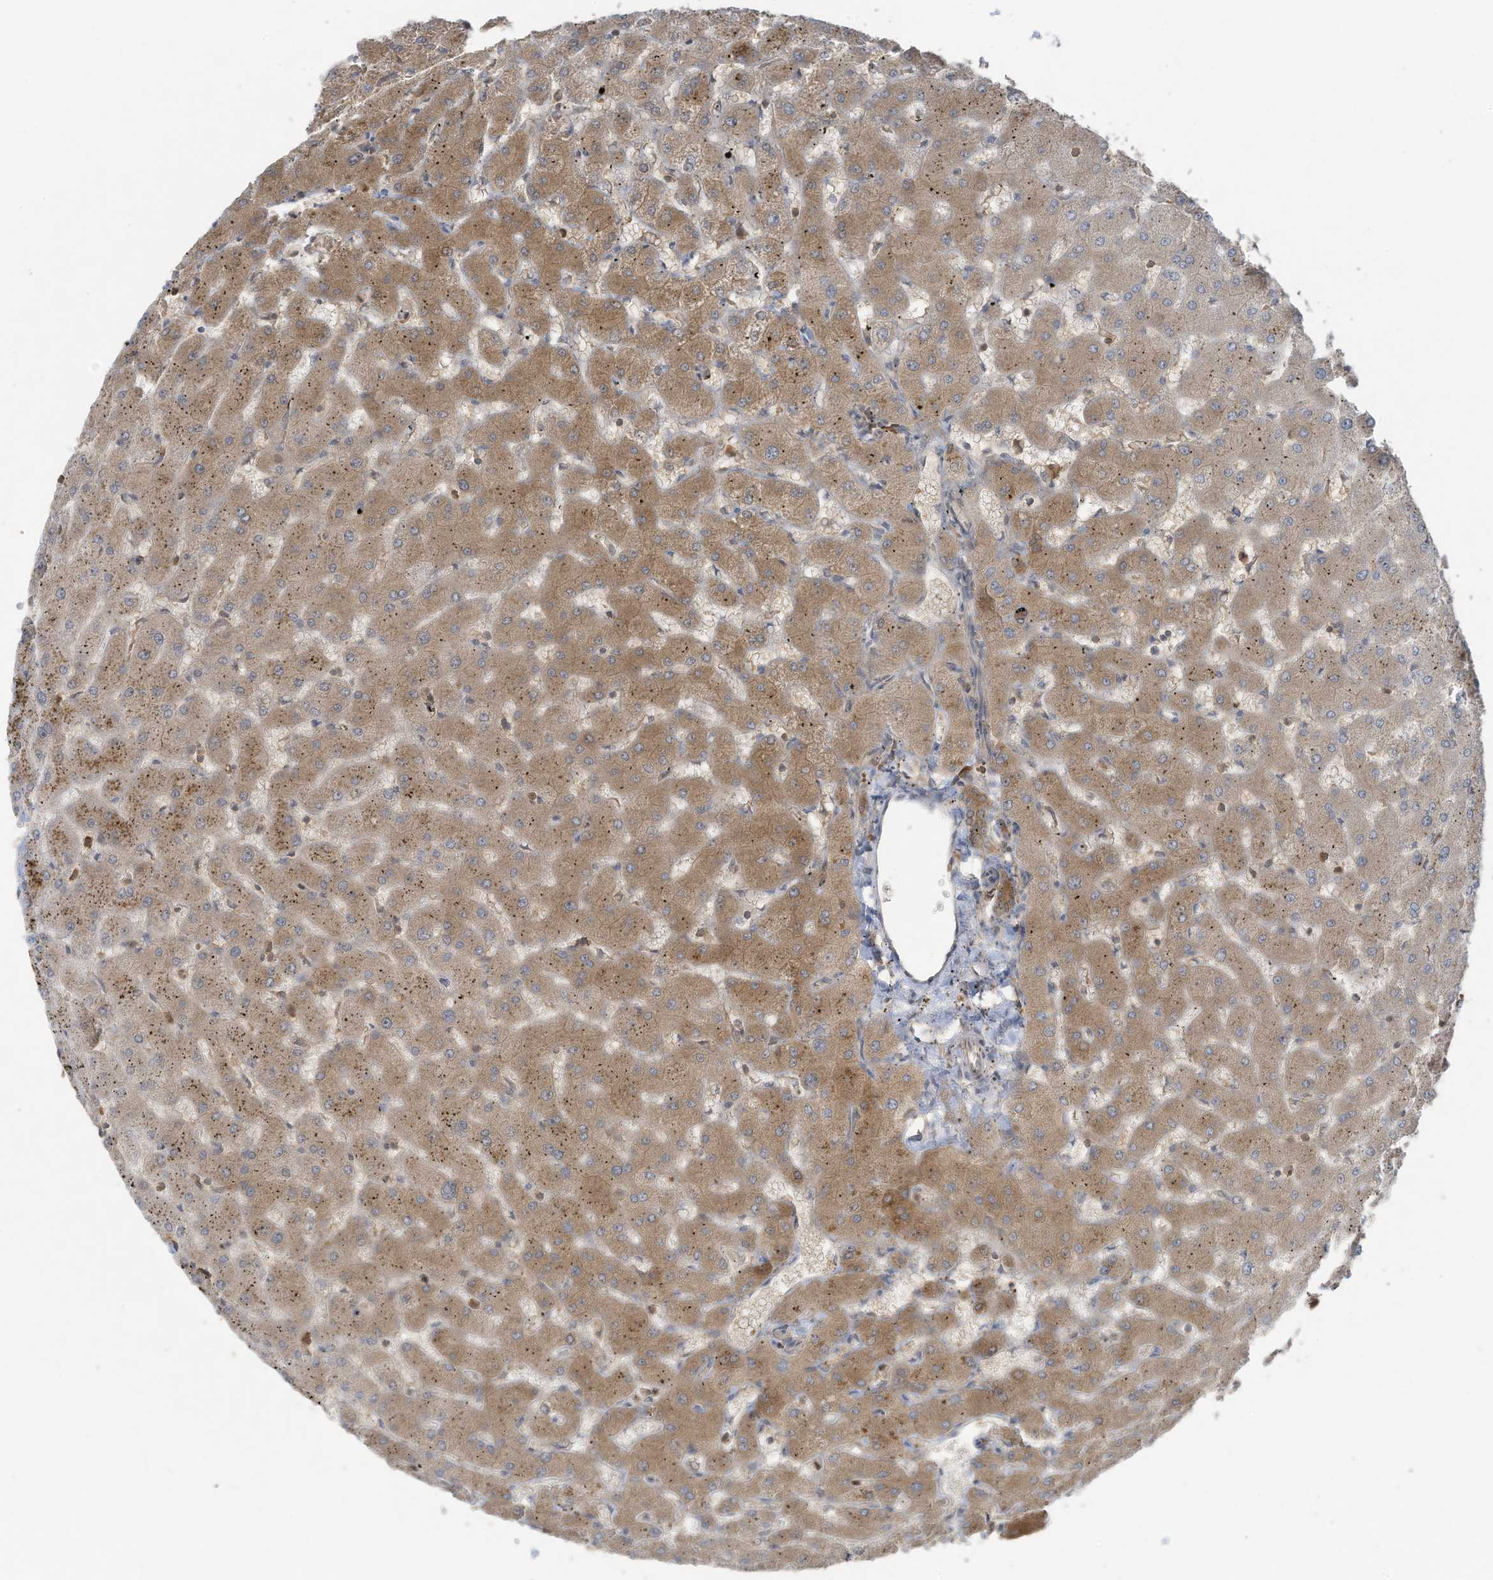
{"staining": {"intensity": "moderate", "quantity": ">75%", "location": "cytoplasmic/membranous,nuclear"}, "tissue": "liver", "cell_type": "Cholangiocytes", "image_type": "normal", "snomed": [{"axis": "morphology", "description": "Normal tissue, NOS"}, {"axis": "topography", "description": "Liver"}], "caption": "Moderate cytoplasmic/membranous,nuclear protein staining is seen in about >75% of cholangiocytes in liver.", "gene": "OLA1", "patient": {"sex": "female", "age": 63}}